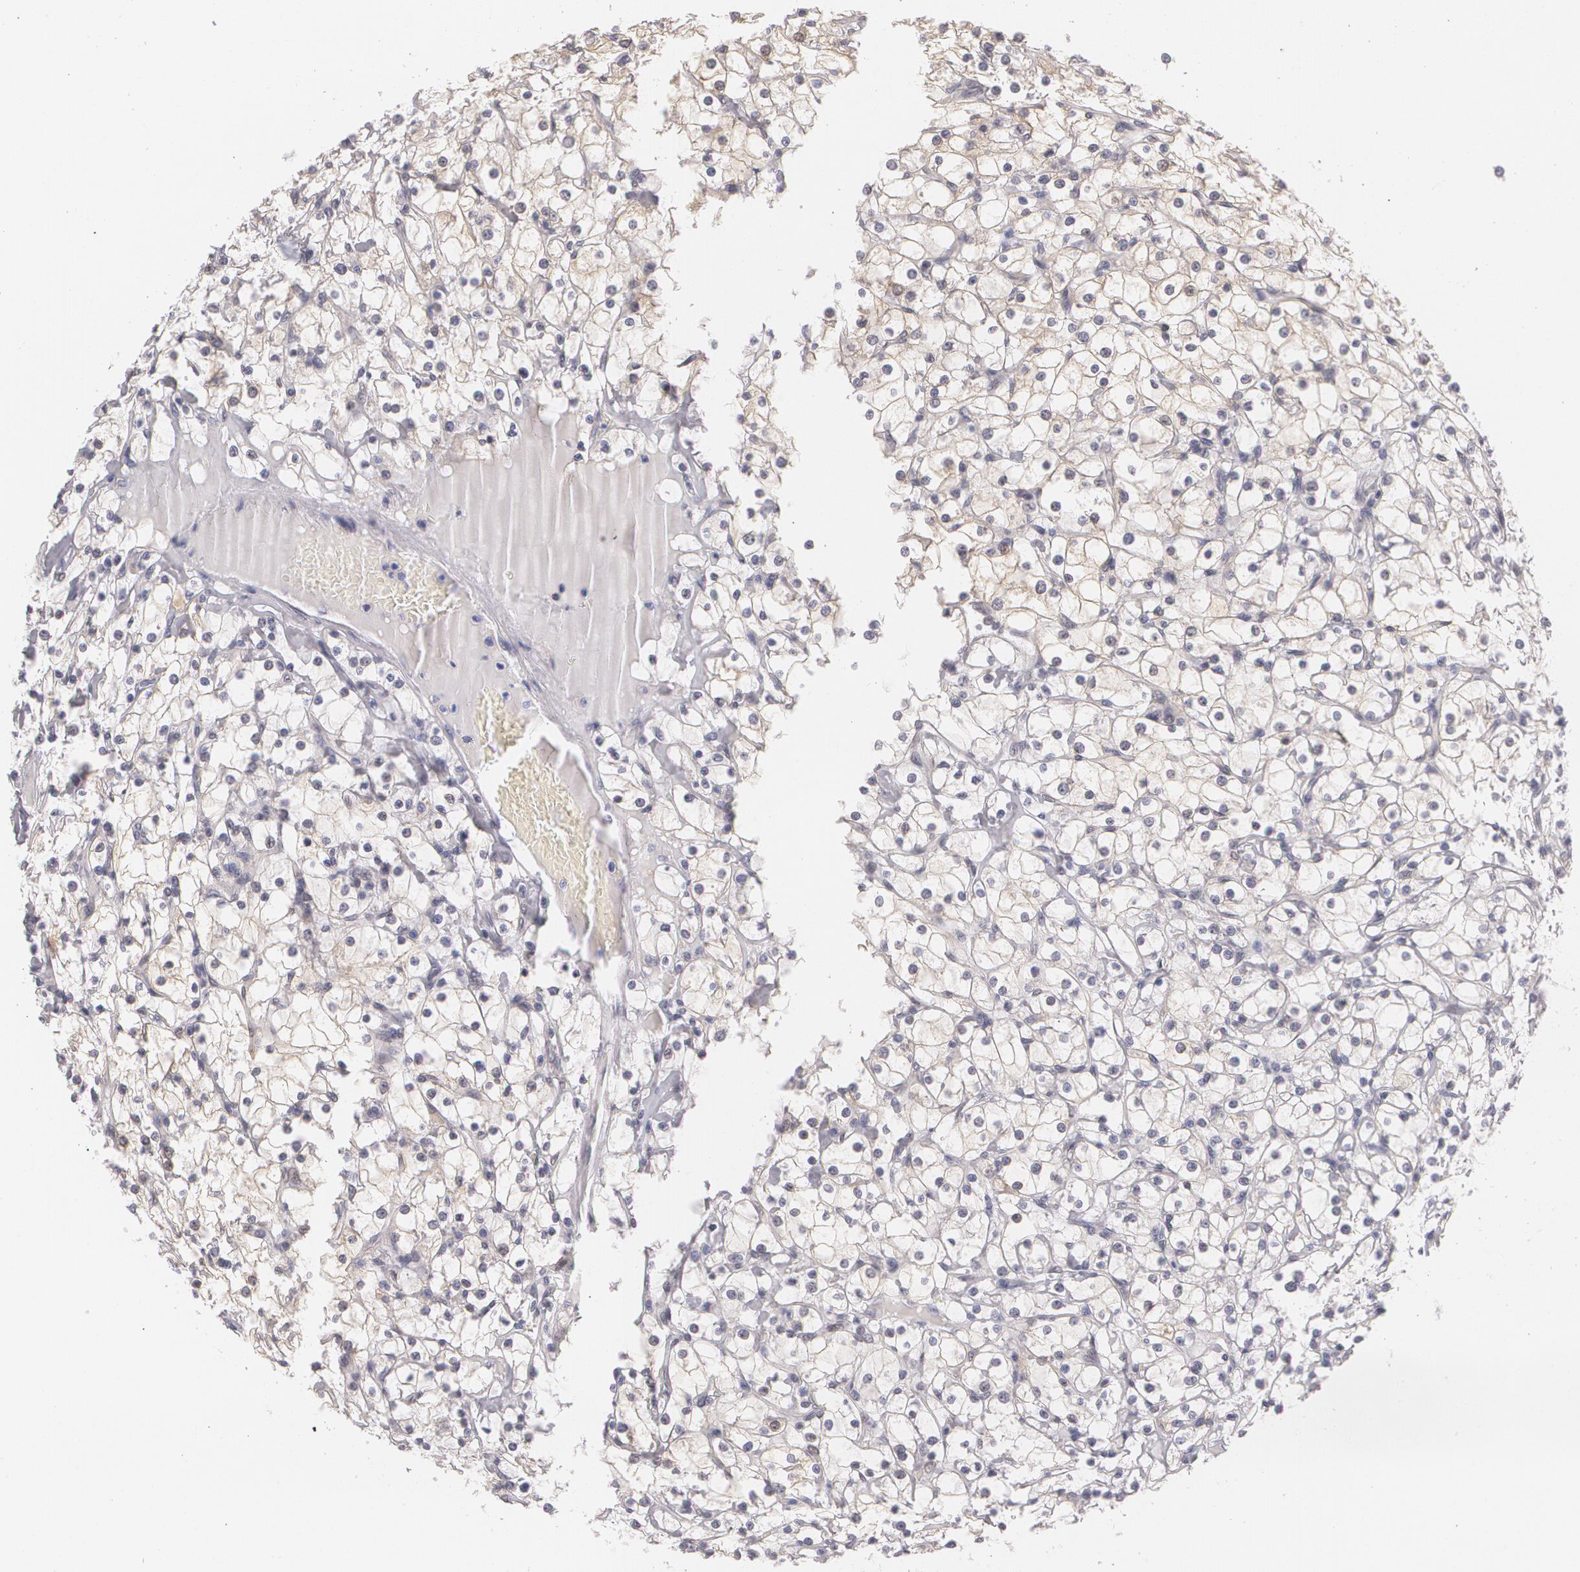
{"staining": {"intensity": "negative", "quantity": "none", "location": "none"}, "tissue": "renal cancer", "cell_type": "Tumor cells", "image_type": "cancer", "snomed": [{"axis": "morphology", "description": "Adenocarcinoma, NOS"}, {"axis": "topography", "description": "Kidney"}], "caption": "Tumor cells show no significant expression in adenocarcinoma (renal). (DAB (3,3'-diaminobenzidine) immunohistochemistry visualized using brightfield microscopy, high magnification).", "gene": "ZBTB16", "patient": {"sex": "female", "age": 73}}